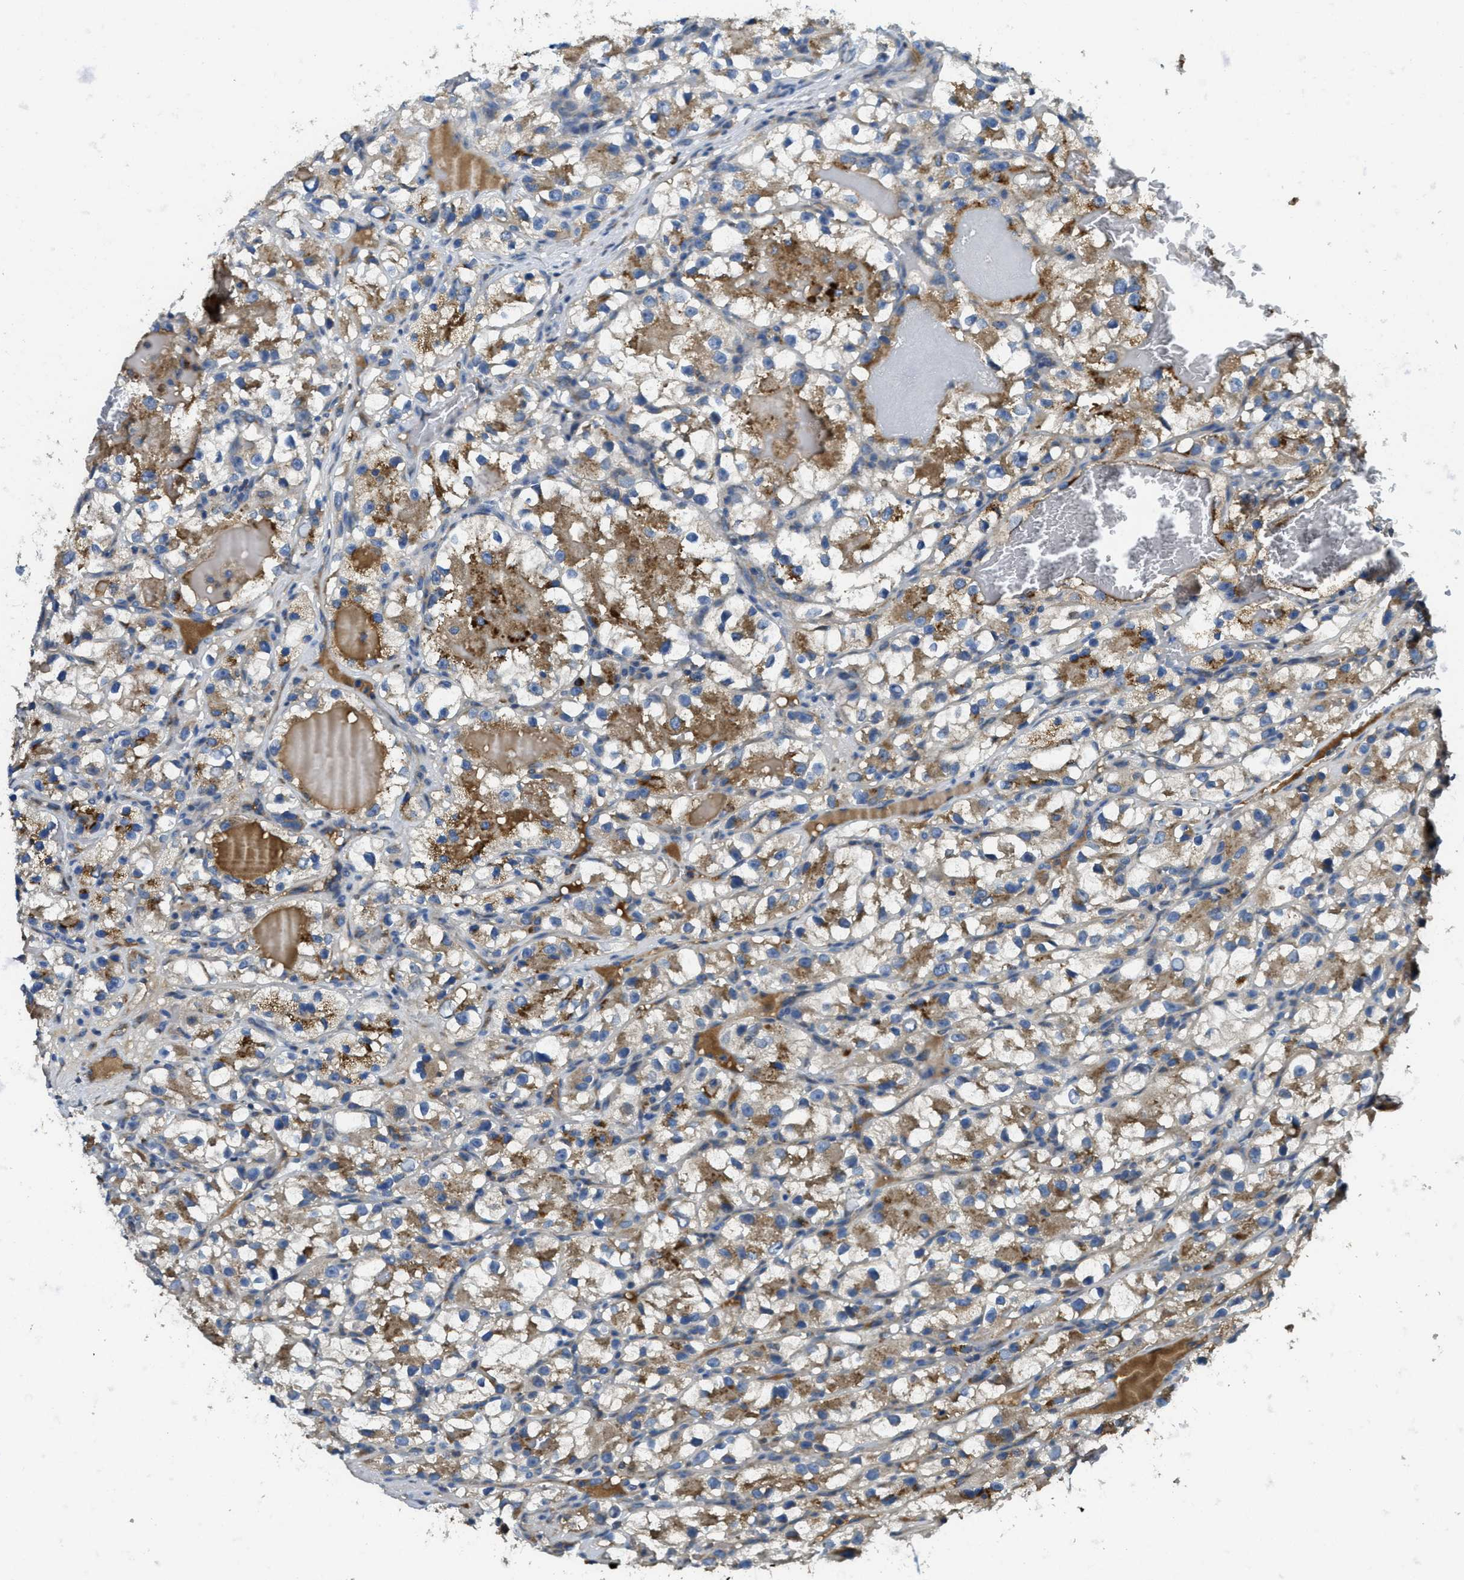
{"staining": {"intensity": "moderate", "quantity": "25%-75%", "location": "cytoplasmic/membranous"}, "tissue": "renal cancer", "cell_type": "Tumor cells", "image_type": "cancer", "snomed": [{"axis": "morphology", "description": "Adenocarcinoma, NOS"}, {"axis": "topography", "description": "Kidney"}], "caption": "Immunohistochemistry (IHC) image of neoplastic tissue: human renal adenocarcinoma stained using immunohistochemistry exhibits medium levels of moderate protein expression localized specifically in the cytoplasmic/membranous of tumor cells, appearing as a cytoplasmic/membranous brown color.", "gene": "SSR1", "patient": {"sex": "female", "age": 57}}